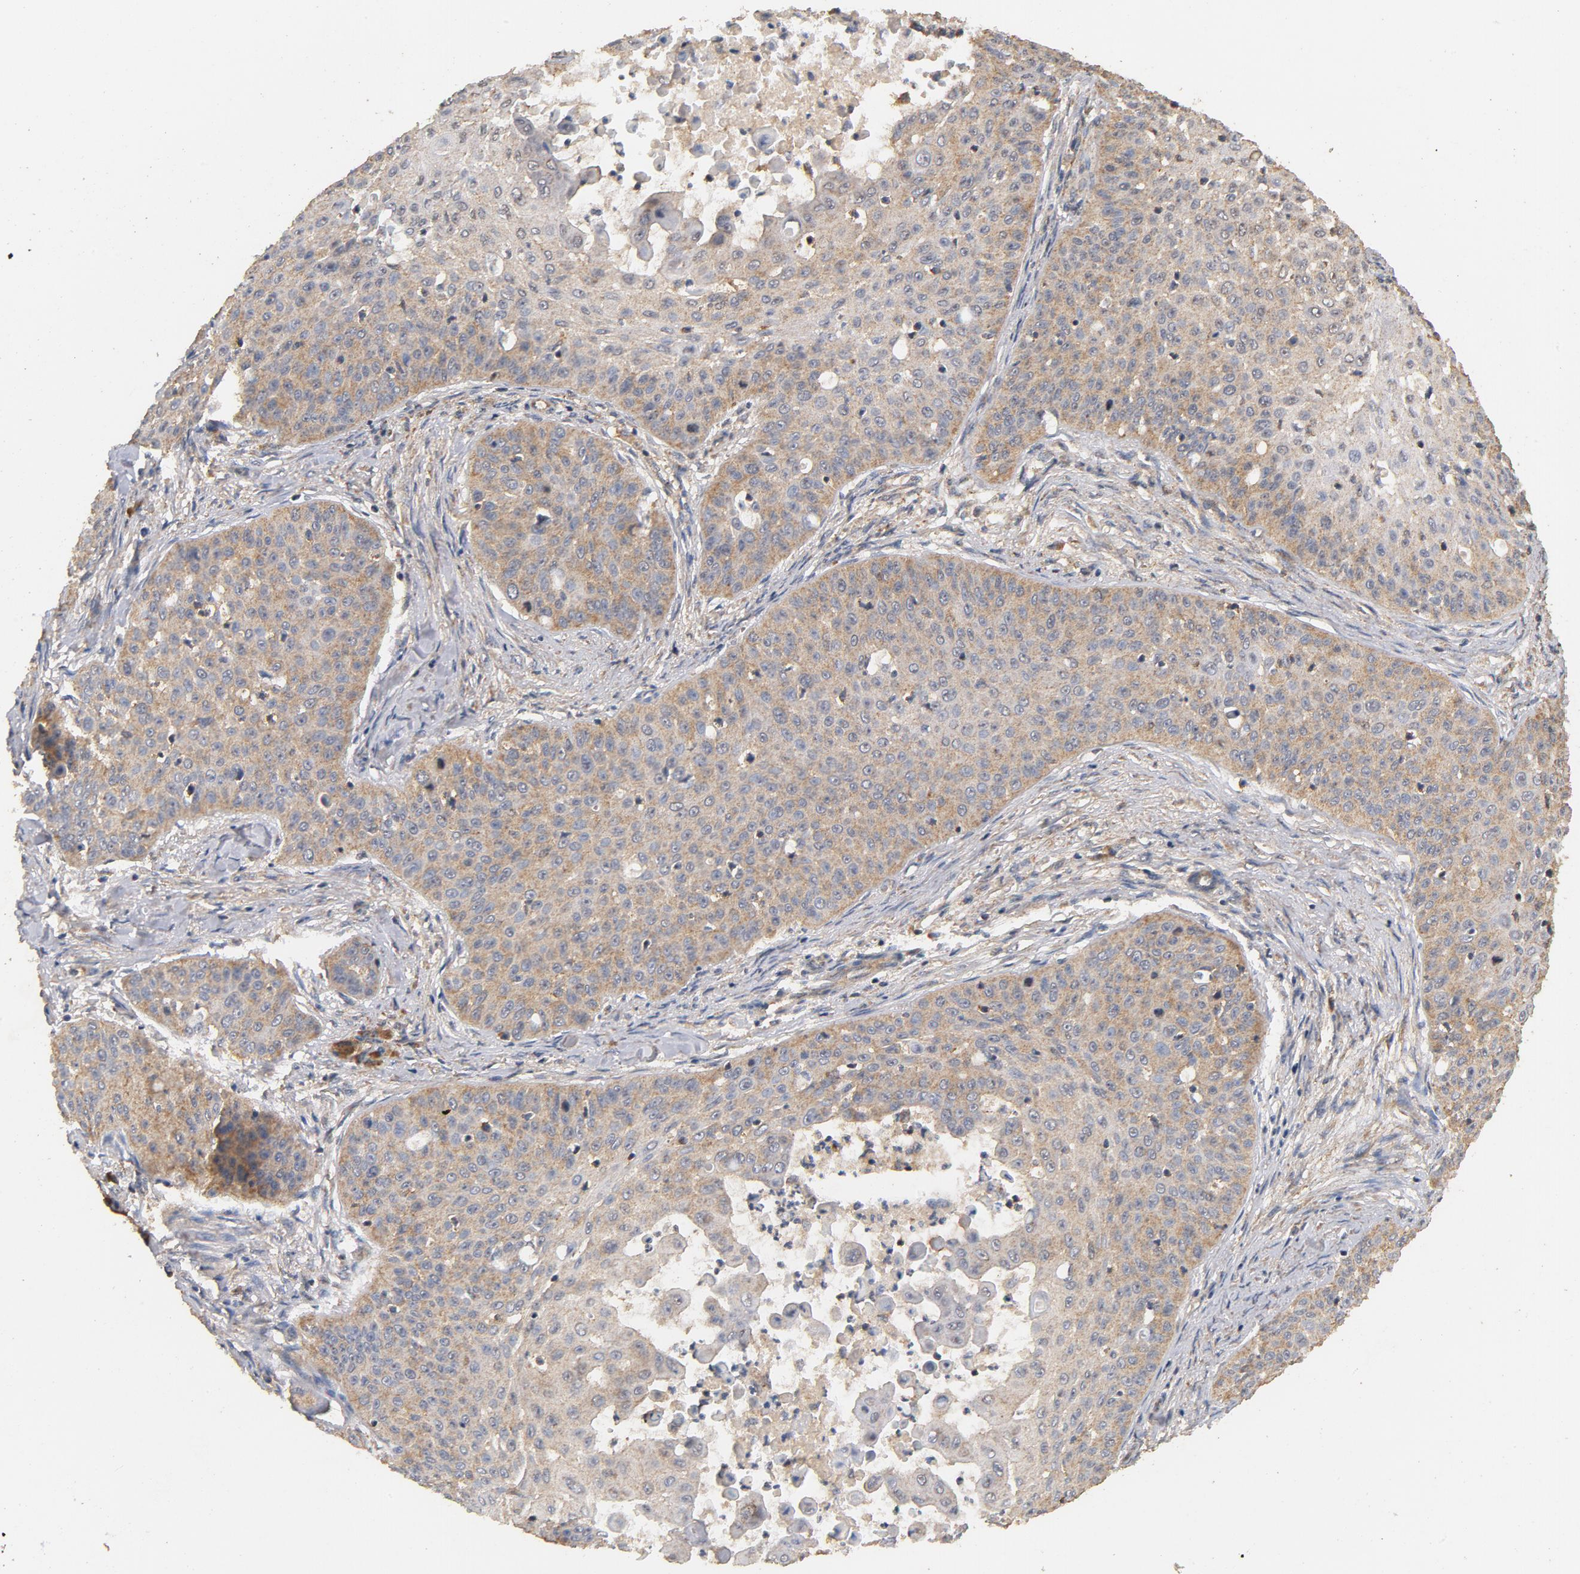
{"staining": {"intensity": "weak", "quantity": ">75%", "location": "cytoplasmic/membranous"}, "tissue": "skin cancer", "cell_type": "Tumor cells", "image_type": "cancer", "snomed": [{"axis": "morphology", "description": "Squamous cell carcinoma, NOS"}, {"axis": "topography", "description": "Skin"}], "caption": "Skin cancer stained with DAB (3,3'-diaminobenzidine) immunohistochemistry (IHC) shows low levels of weak cytoplasmic/membranous expression in about >75% of tumor cells.", "gene": "DDX6", "patient": {"sex": "male", "age": 75}}